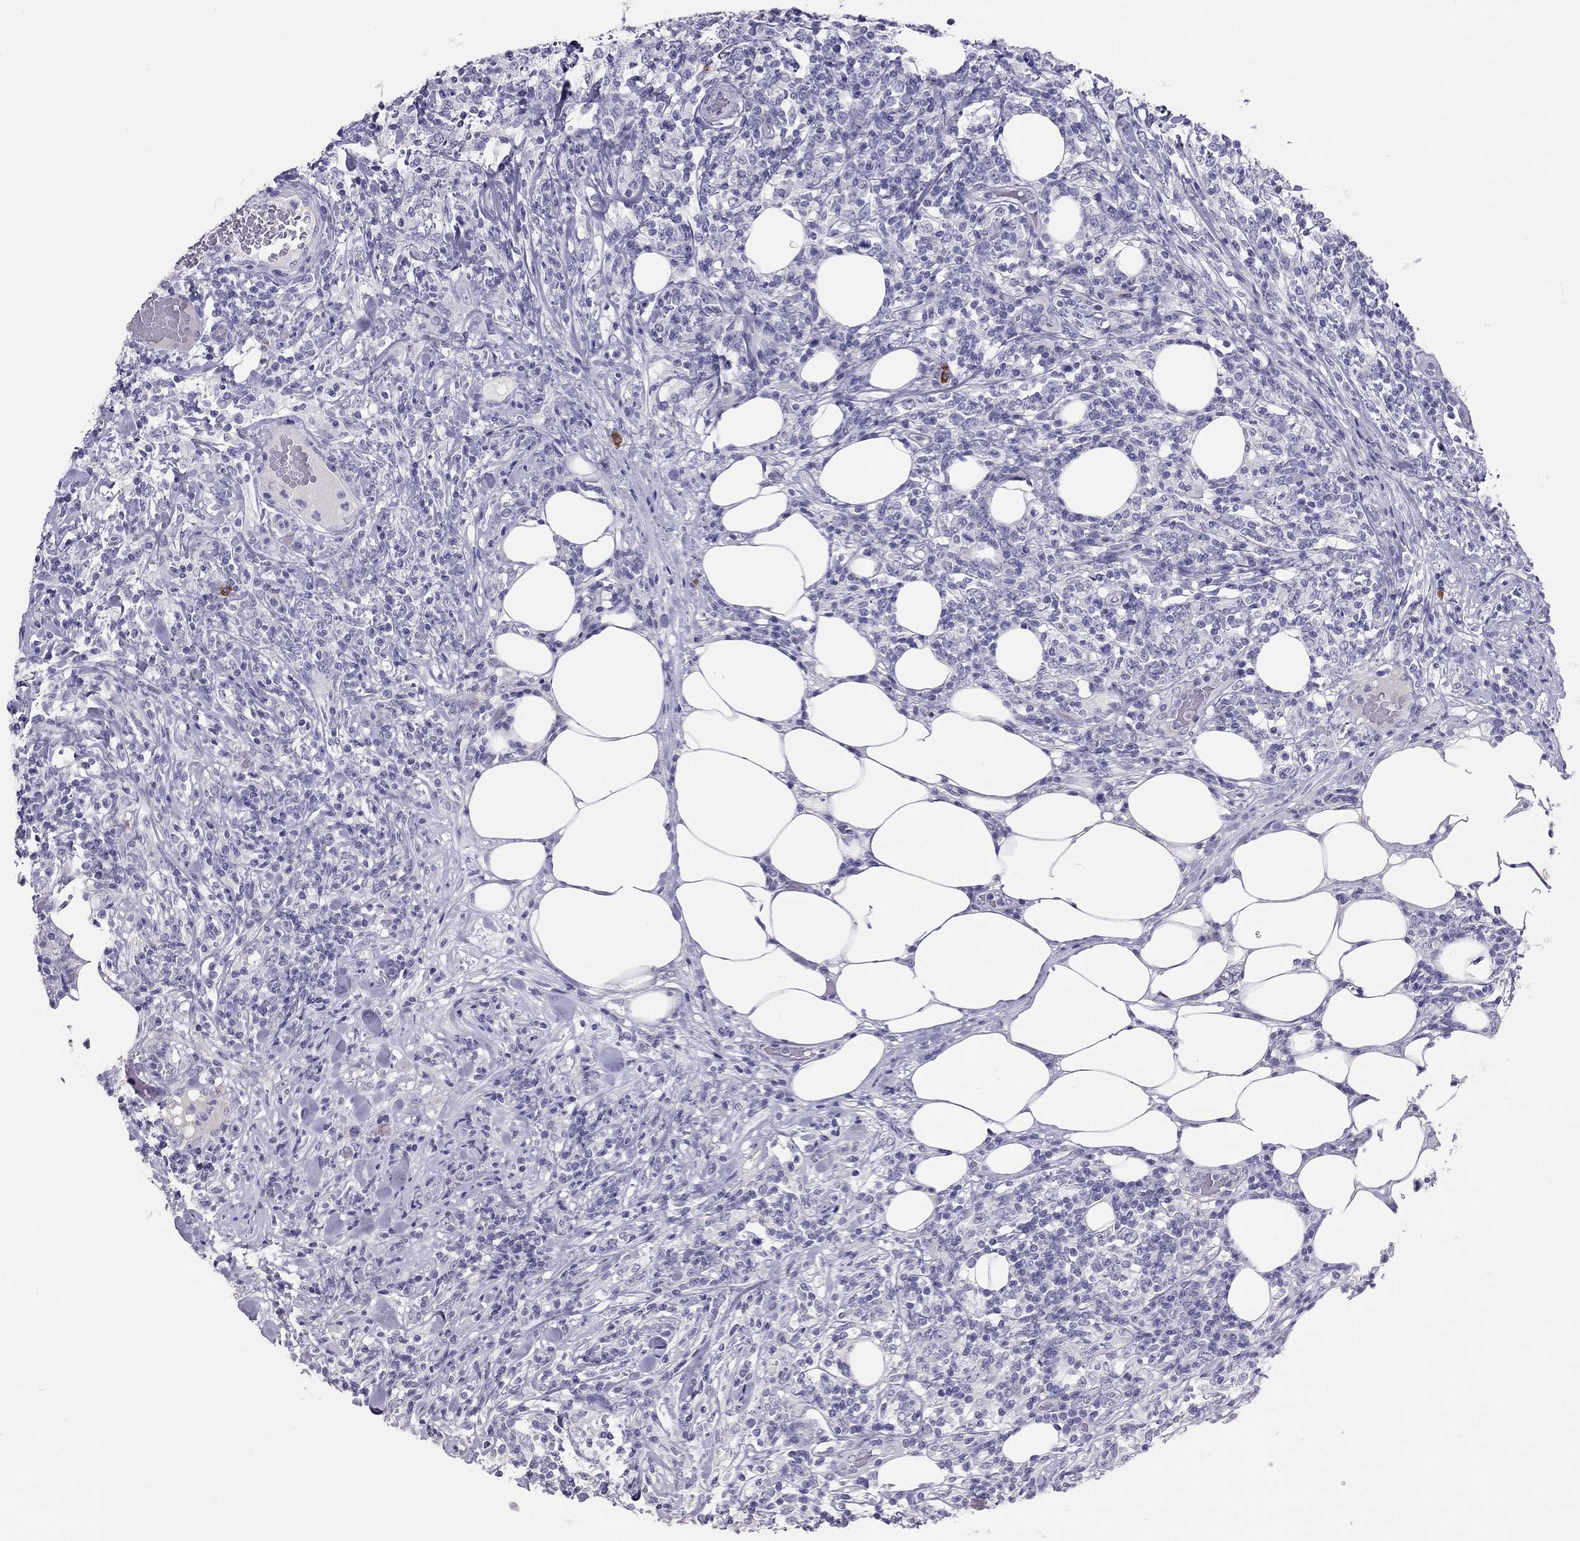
{"staining": {"intensity": "negative", "quantity": "none", "location": "none"}, "tissue": "lymphoma", "cell_type": "Tumor cells", "image_type": "cancer", "snomed": [{"axis": "morphology", "description": "Malignant lymphoma, non-Hodgkin's type, High grade"}, {"axis": "topography", "description": "Lymph node"}], "caption": "This is an IHC micrograph of human high-grade malignant lymphoma, non-Hodgkin's type. There is no expression in tumor cells.", "gene": "IL17REL", "patient": {"sex": "female", "age": 84}}